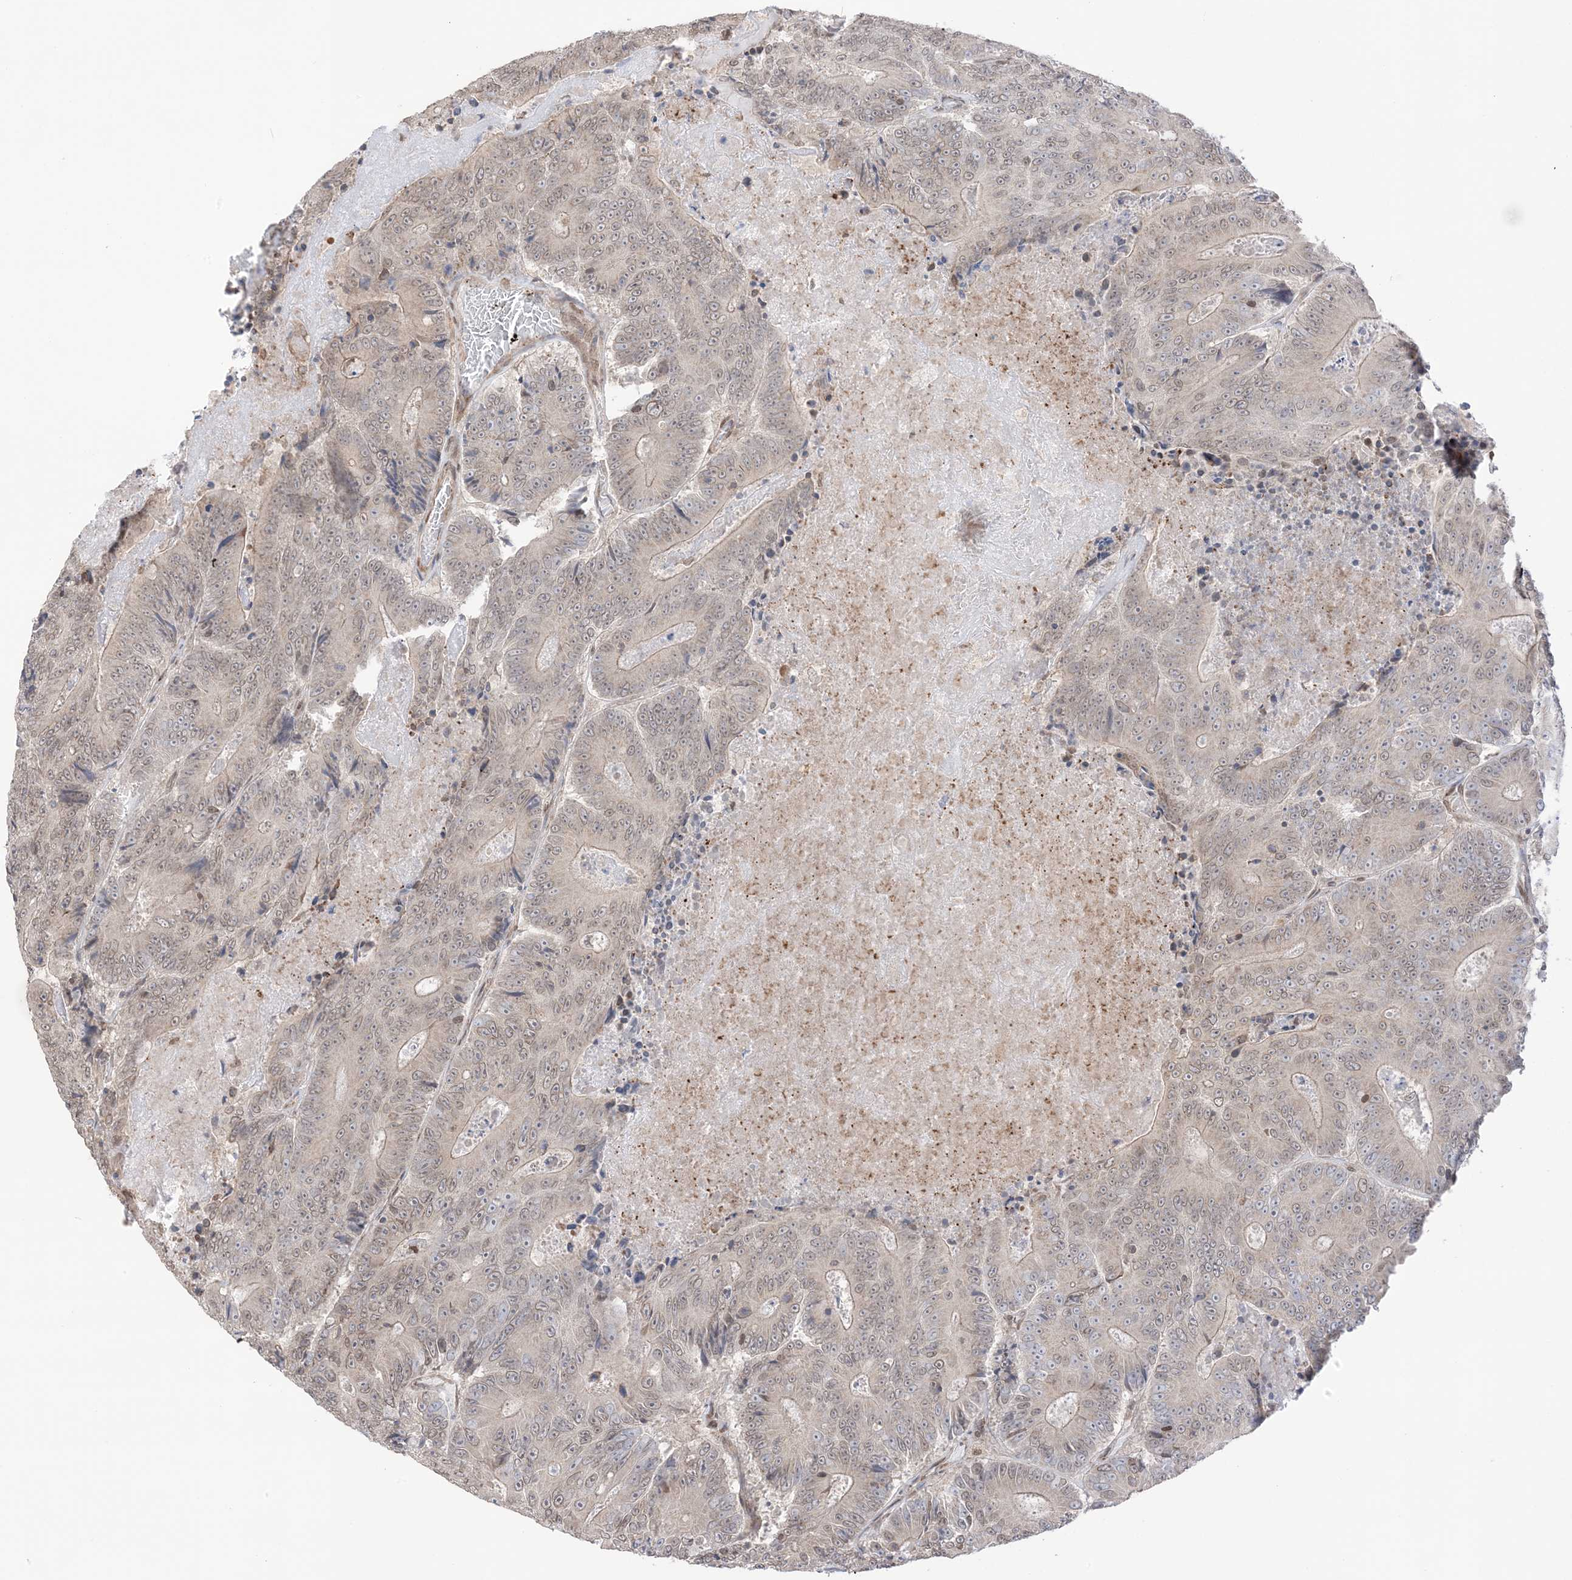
{"staining": {"intensity": "weak", "quantity": "25%-75%", "location": "cytoplasmic/membranous,nuclear"}, "tissue": "colorectal cancer", "cell_type": "Tumor cells", "image_type": "cancer", "snomed": [{"axis": "morphology", "description": "Adenocarcinoma, NOS"}, {"axis": "topography", "description": "Colon"}], "caption": "Colorectal cancer (adenocarcinoma) stained with DAB (3,3'-diaminobenzidine) immunohistochemistry (IHC) demonstrates low levels of weak cytoplasmic/membranous and nuclear positivity in about 25%-75% of tumor cells.", "gene": "UBE2E2", "patient": {"sex": "male", "age": 83}}